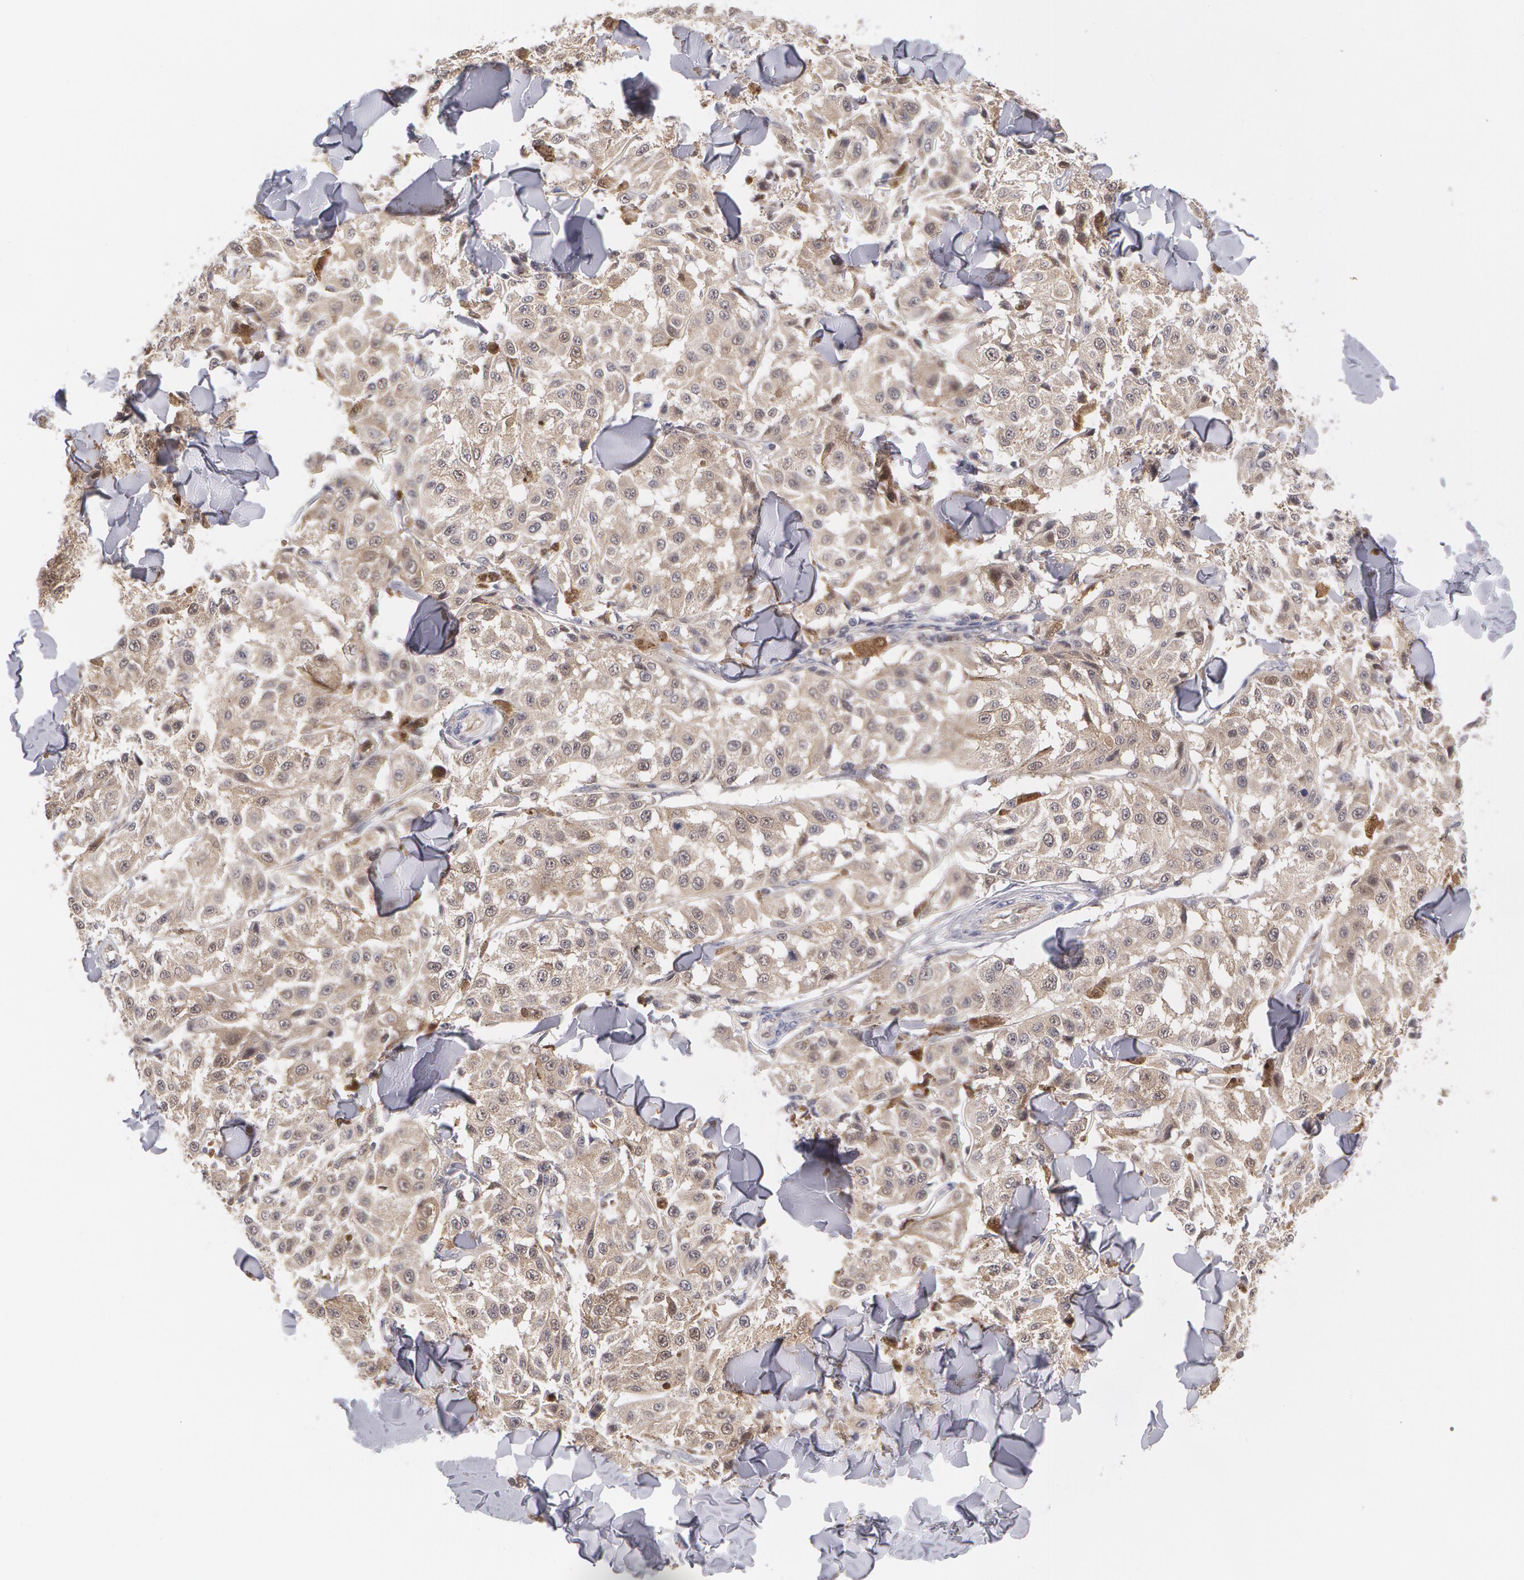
{"staining": {"intensity": "negative", "quantity": "none", "location": "none"}, "tissue": "melanoma", "cell_type": "Tumor cells", "image_type": "cancer", "snomed": [{"axis": "morphology", "description": "Malignant melanoma, NOS"}, {"axis": "topography", "description": "Skin"}], "caption": "Tumor cells show no significant protein expression in malignant melanoma.", "gene": "TXNRD1", "patient": {"sex": "female", "age": 64}}